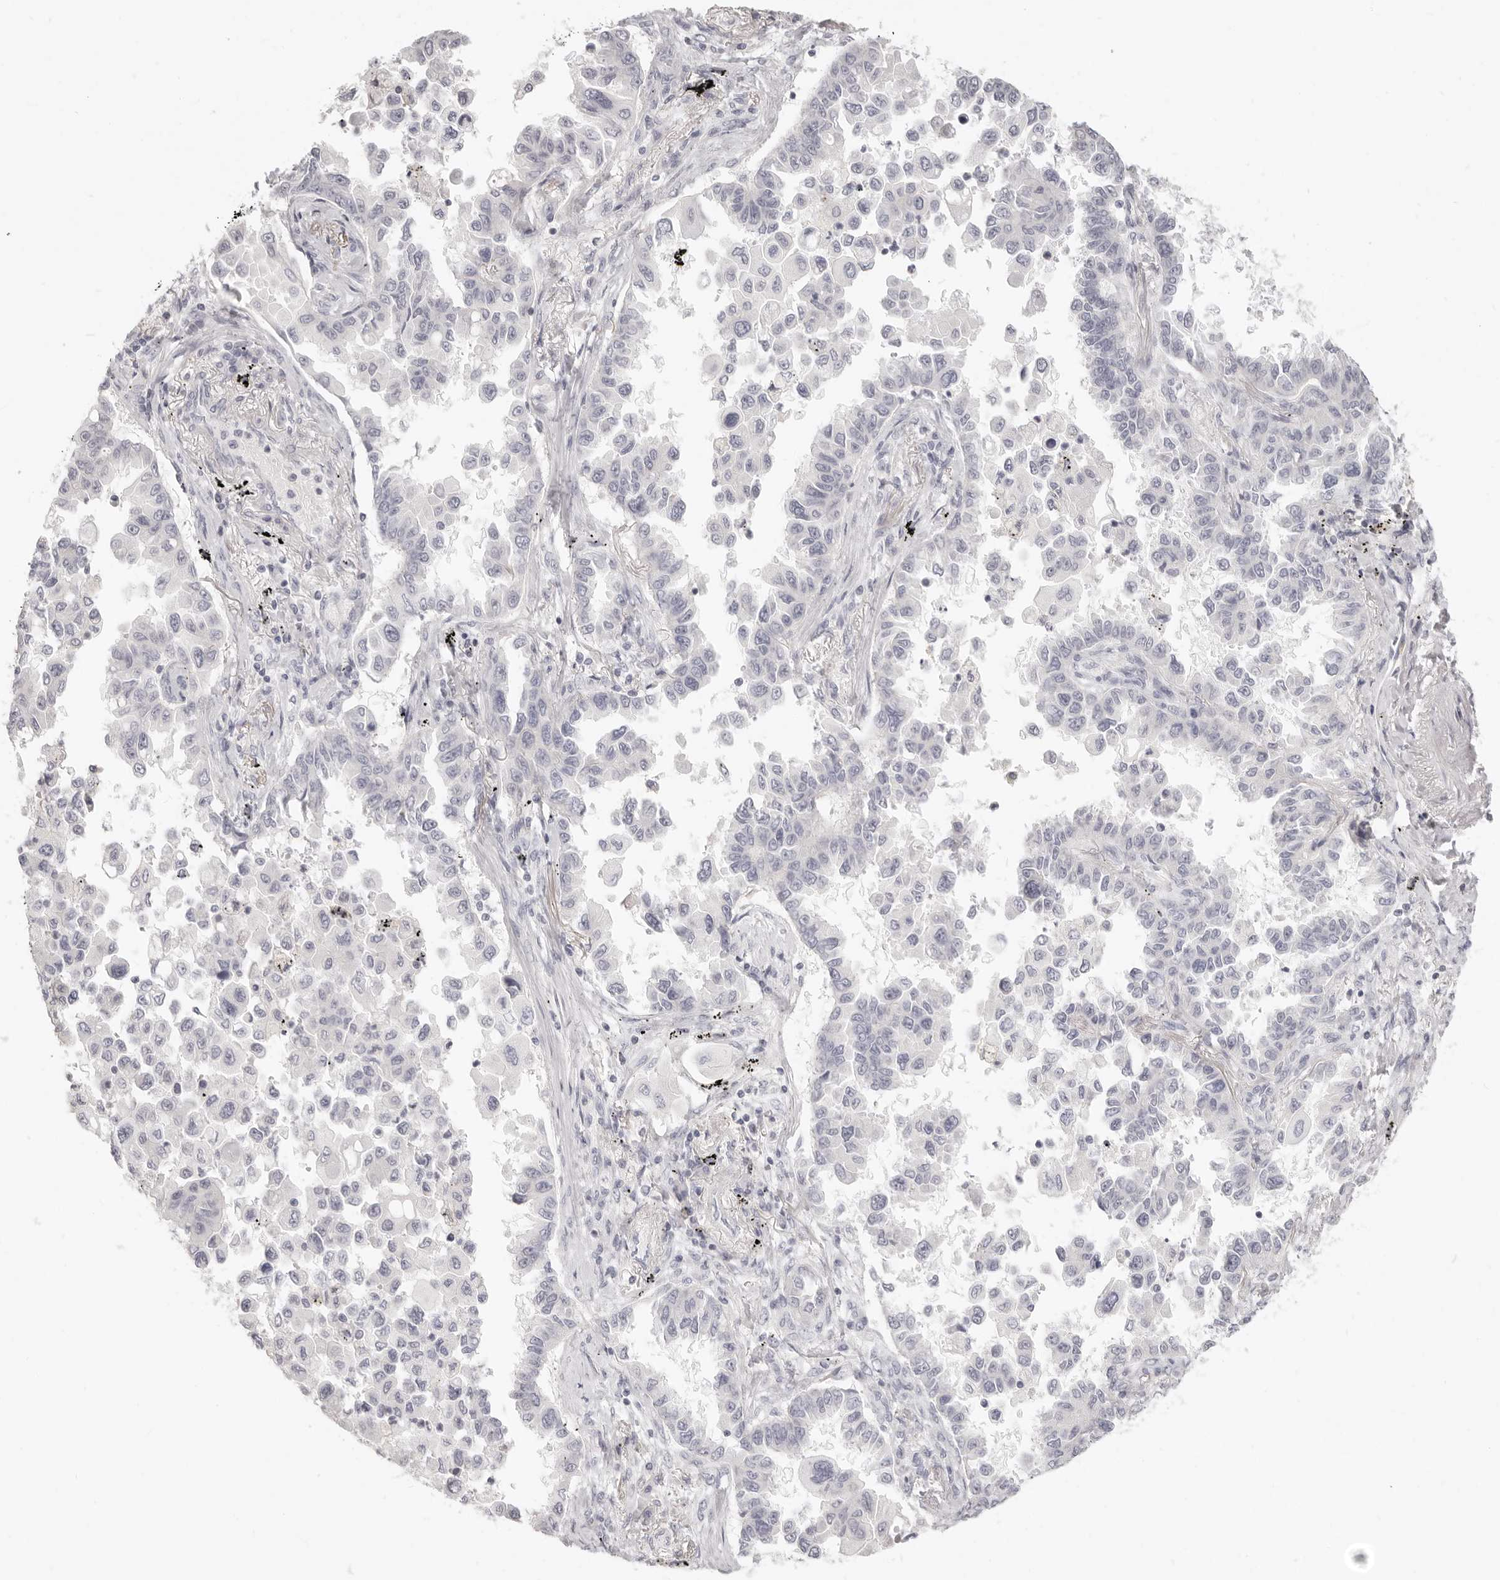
{"staining": {"intensity": "negative", "quantity": "none", "location": "none"}, "tissue": "lung cancer", "cell_type": "Tumor cells", "image_type": "cancer", "snomed": [{"axis": "morphology", "description": "Adenocarcinoma, NOS"}, {"axis": "topography", "description": "Lung"}], "caption": "The image shows no staining of tumor cells in adenocarcinoma (lung).", "gene": "FABP1", "patient": {"sex": "female", "age": 67}}